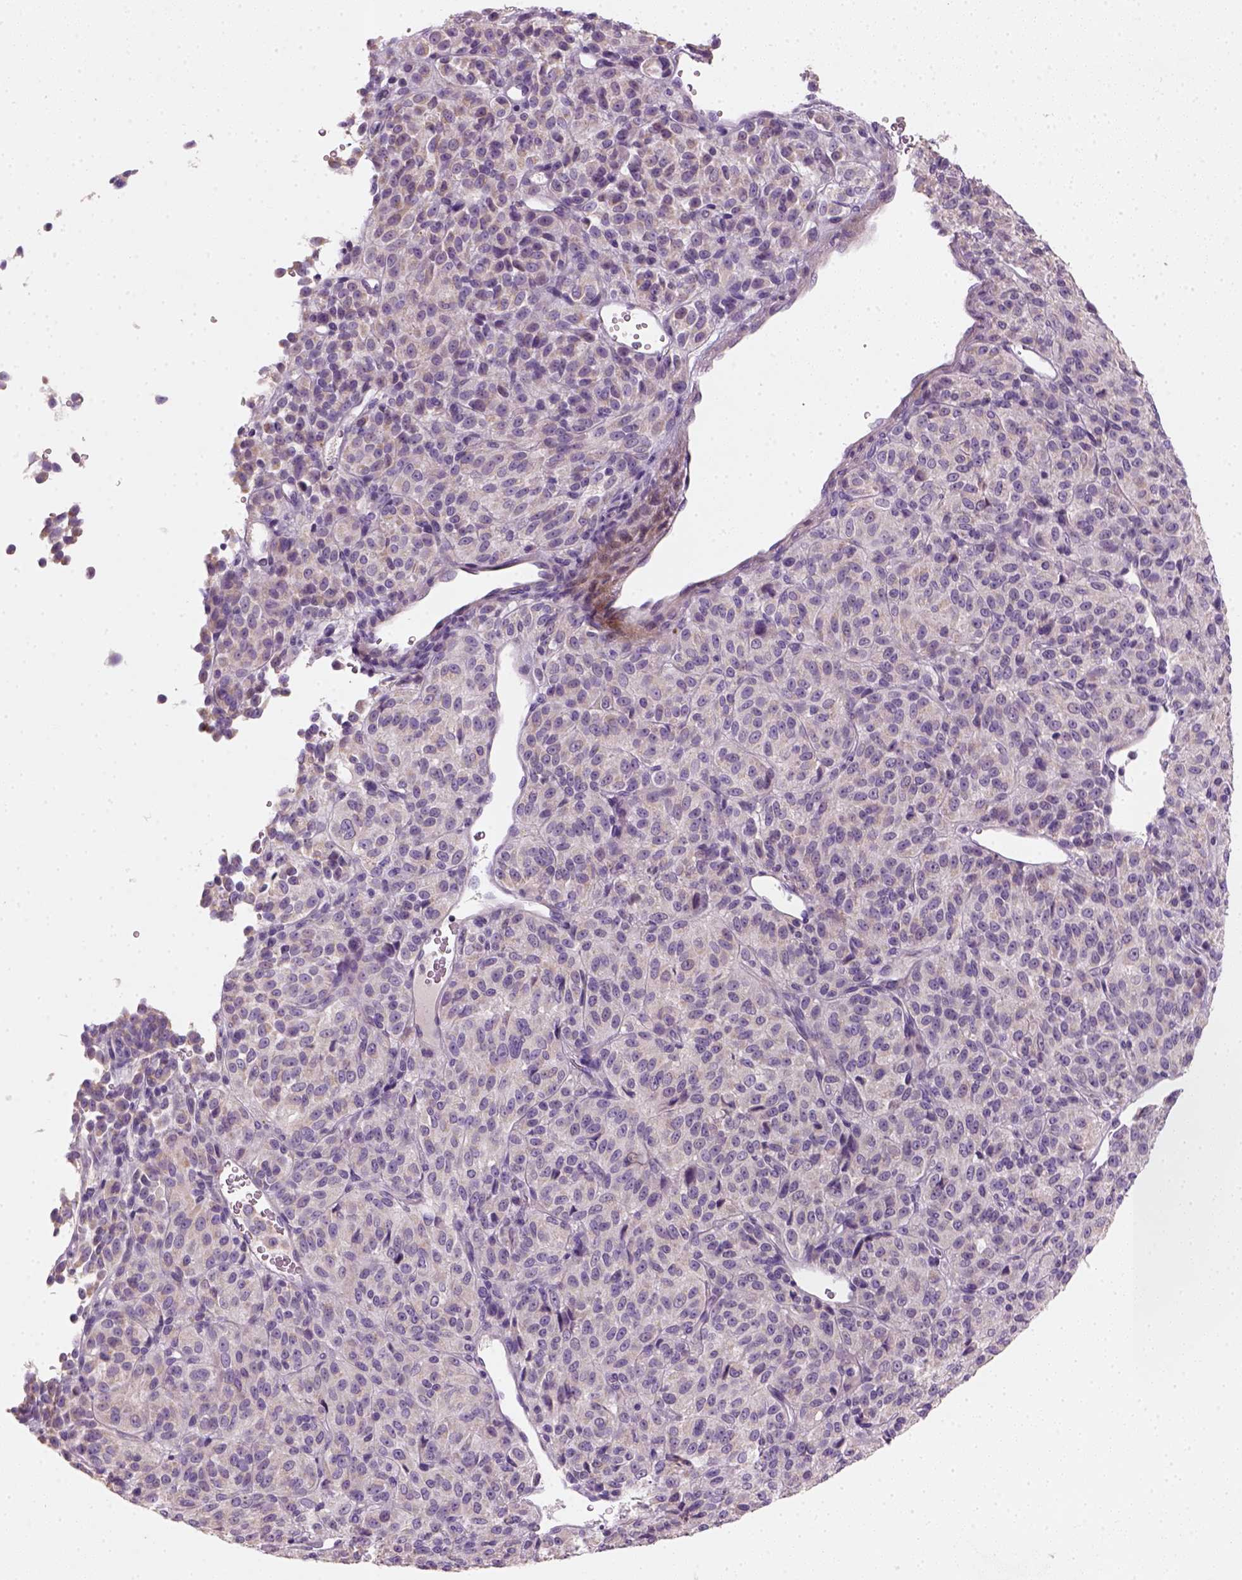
{"staining": {"intensity": "weak", "quantity": ">75%", "location": "cytoplasmic/membranous"}, "tissue": "melanoma", "cell_type": "Tumor cells", "image_type": "cancer", "snomed": [{"axis": "morphology", "description": "Malignant melanoma, Metastatic site"}, {"axis": "topography", "description": "Brain"}], "caption": "A photomicrograph of human malignant melanoma (metastatic site) stained for a protein exhibits weak cytoplasmic/membranous brown staining in tumor cells.", "gene": "NUDT6", "patient": {"sex": "female", "age": 56}}